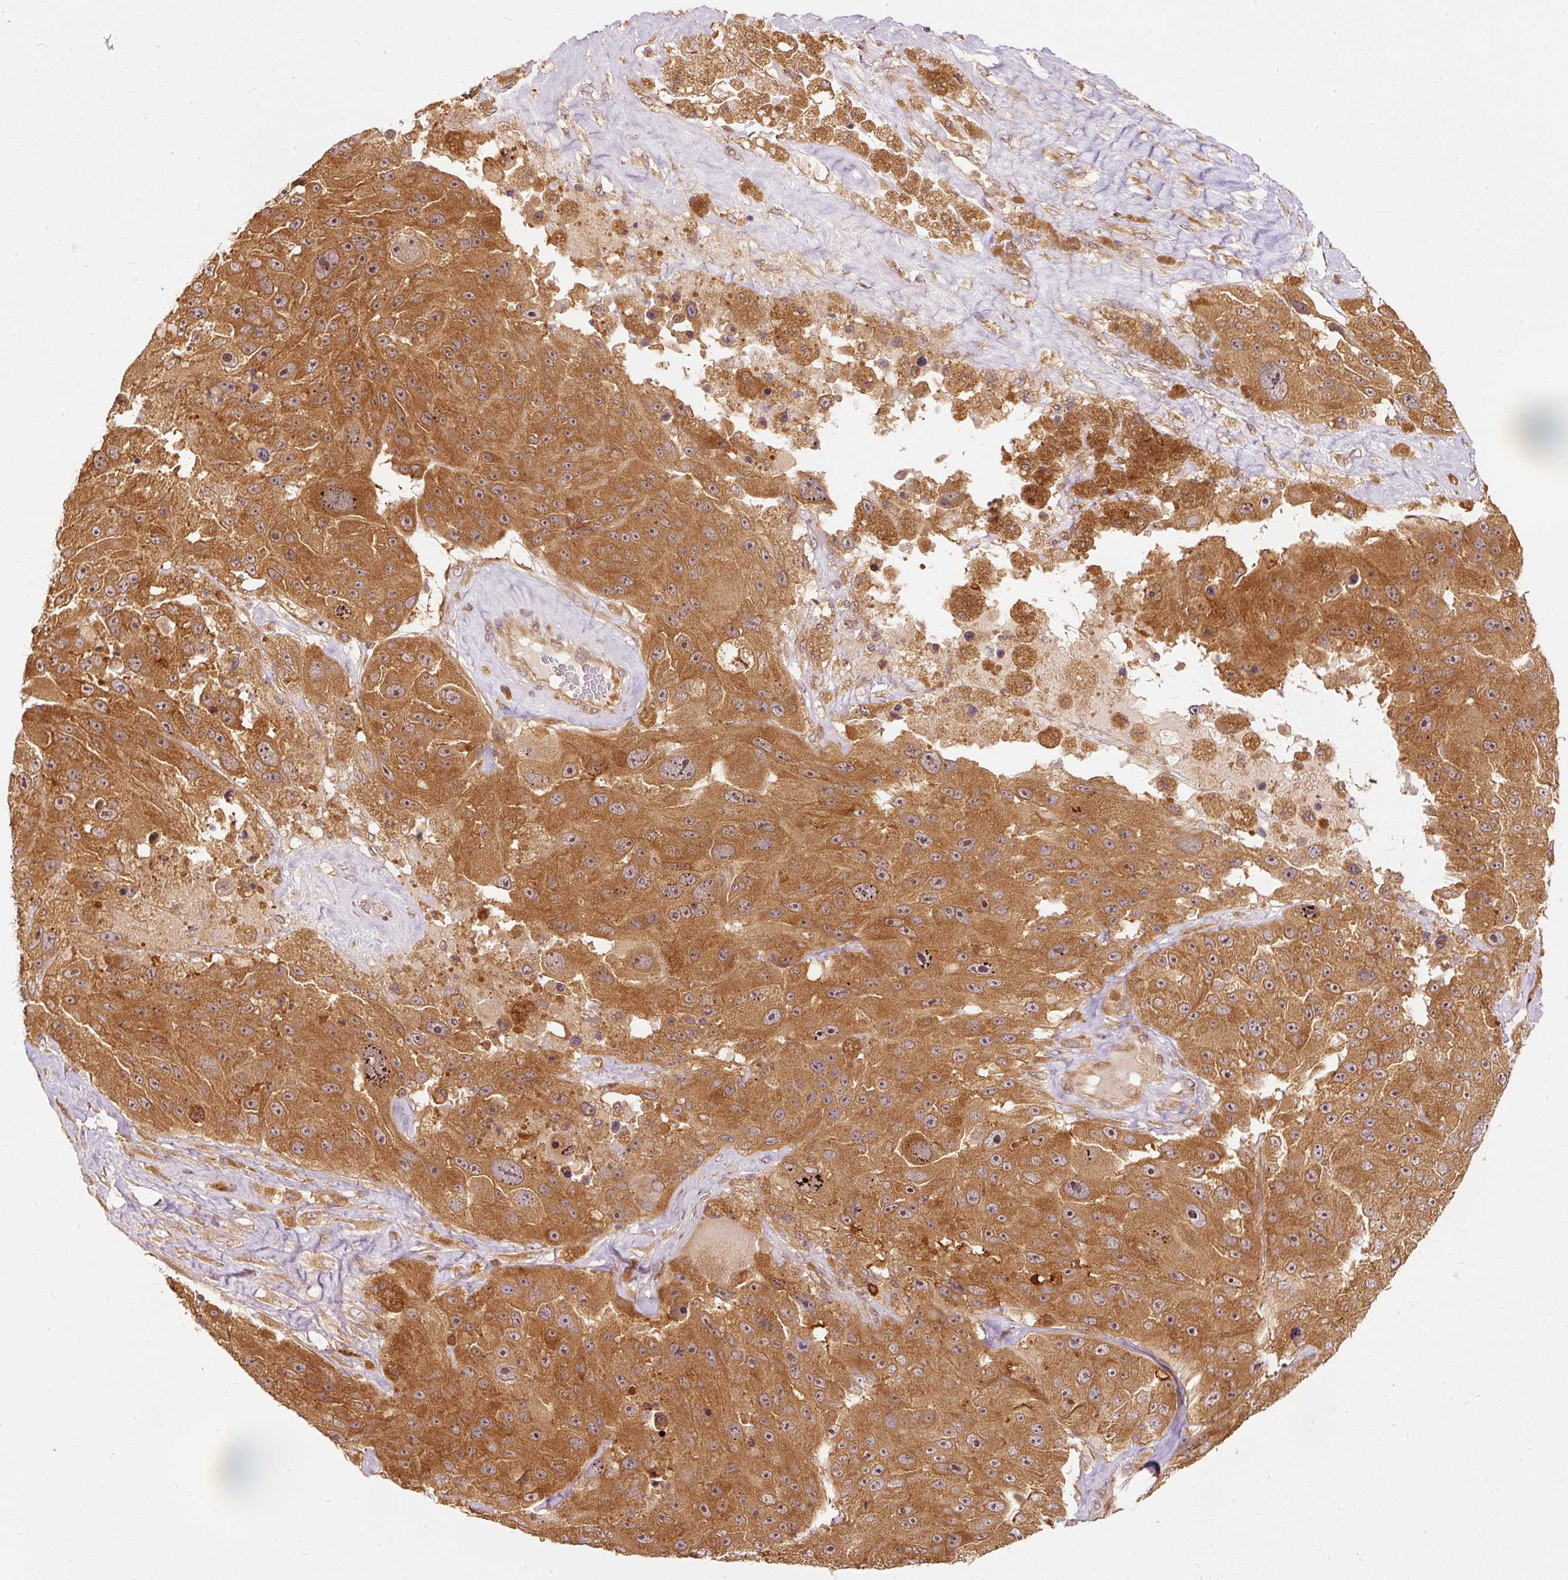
{"staining": {"intensity": "moderate", "quantity": ">75%", "location": "cytoplasmic/membranous,nuclear"}, "tissue": "melanoma", "cell_type": "Tumor cells", "image_type": "cancer", "snomed": [{"axis": "morphology", "description": "Malignant melanoma, Metastatic site"}, {"axis": "topography", "description": "Lymph node"}], "caption": "A brown stain highlights moderate cytoplasmic/membranous and nuclear positivity of a protein in melanoma tumor cells.", "gene": "EIF3B", "patient": {"sex": "male", "age": 62}}